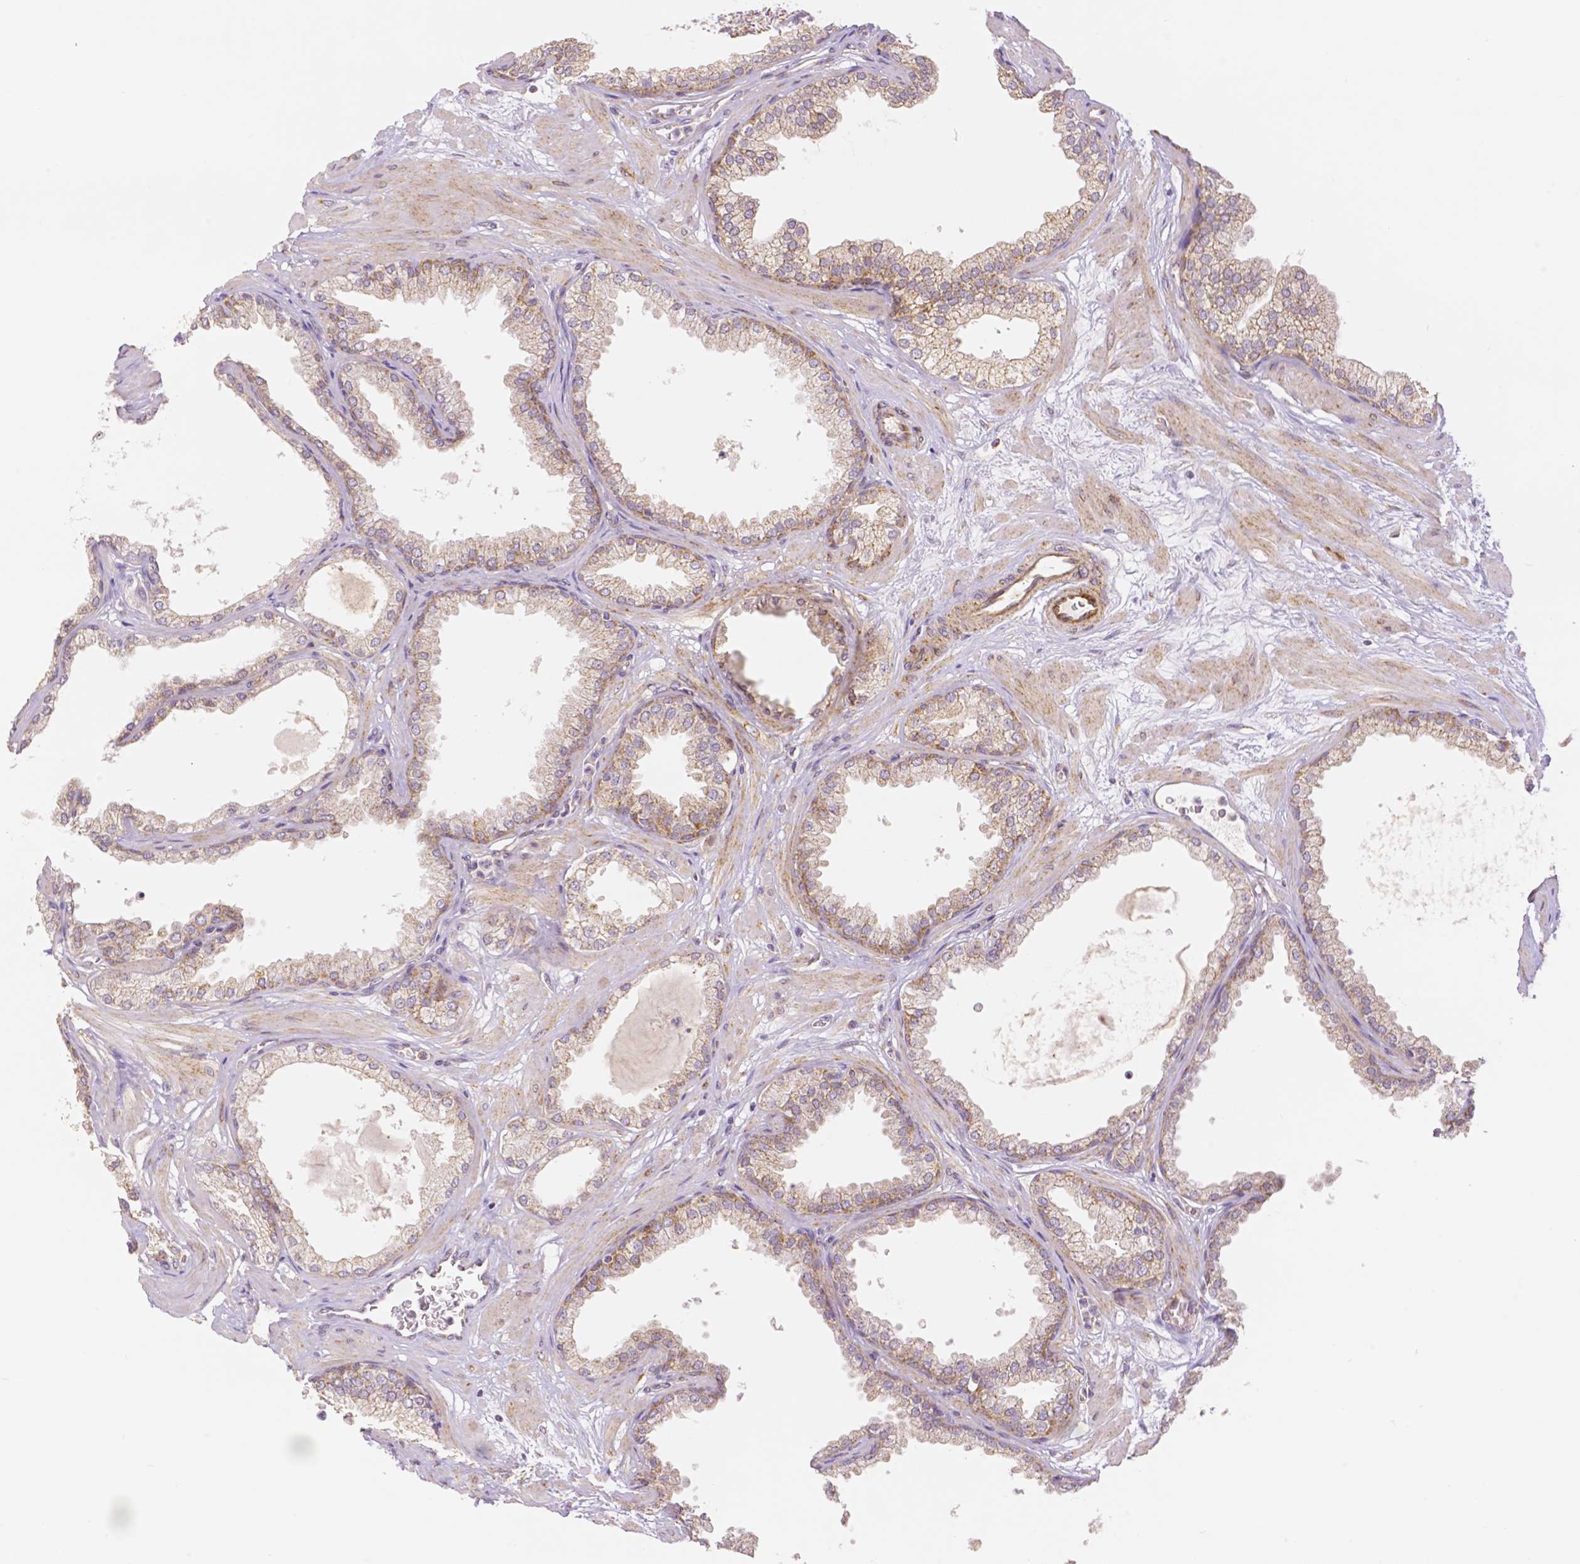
{"staining": {"intensity": "moderate", "quantity": "<25%", "location": "cytoplasmic/membranous"}, "tissue": "prostate", "cell_type": "Glandular cells", "image_type": "normal", "snomed": [{"axis": "morphology", "description": "Normal tissue, NOS"}, {"axis": "topography", "description": "Prostate"}], "caption": "Moderate cytoplasmic/membranous protein staining is present in approximately <25% of glandular cells in prostate. The protein is shown in brown color, while the nuclei are stained blue.", "gene": "RHOT1", "patient": {"sex": "male", "age": 37}}